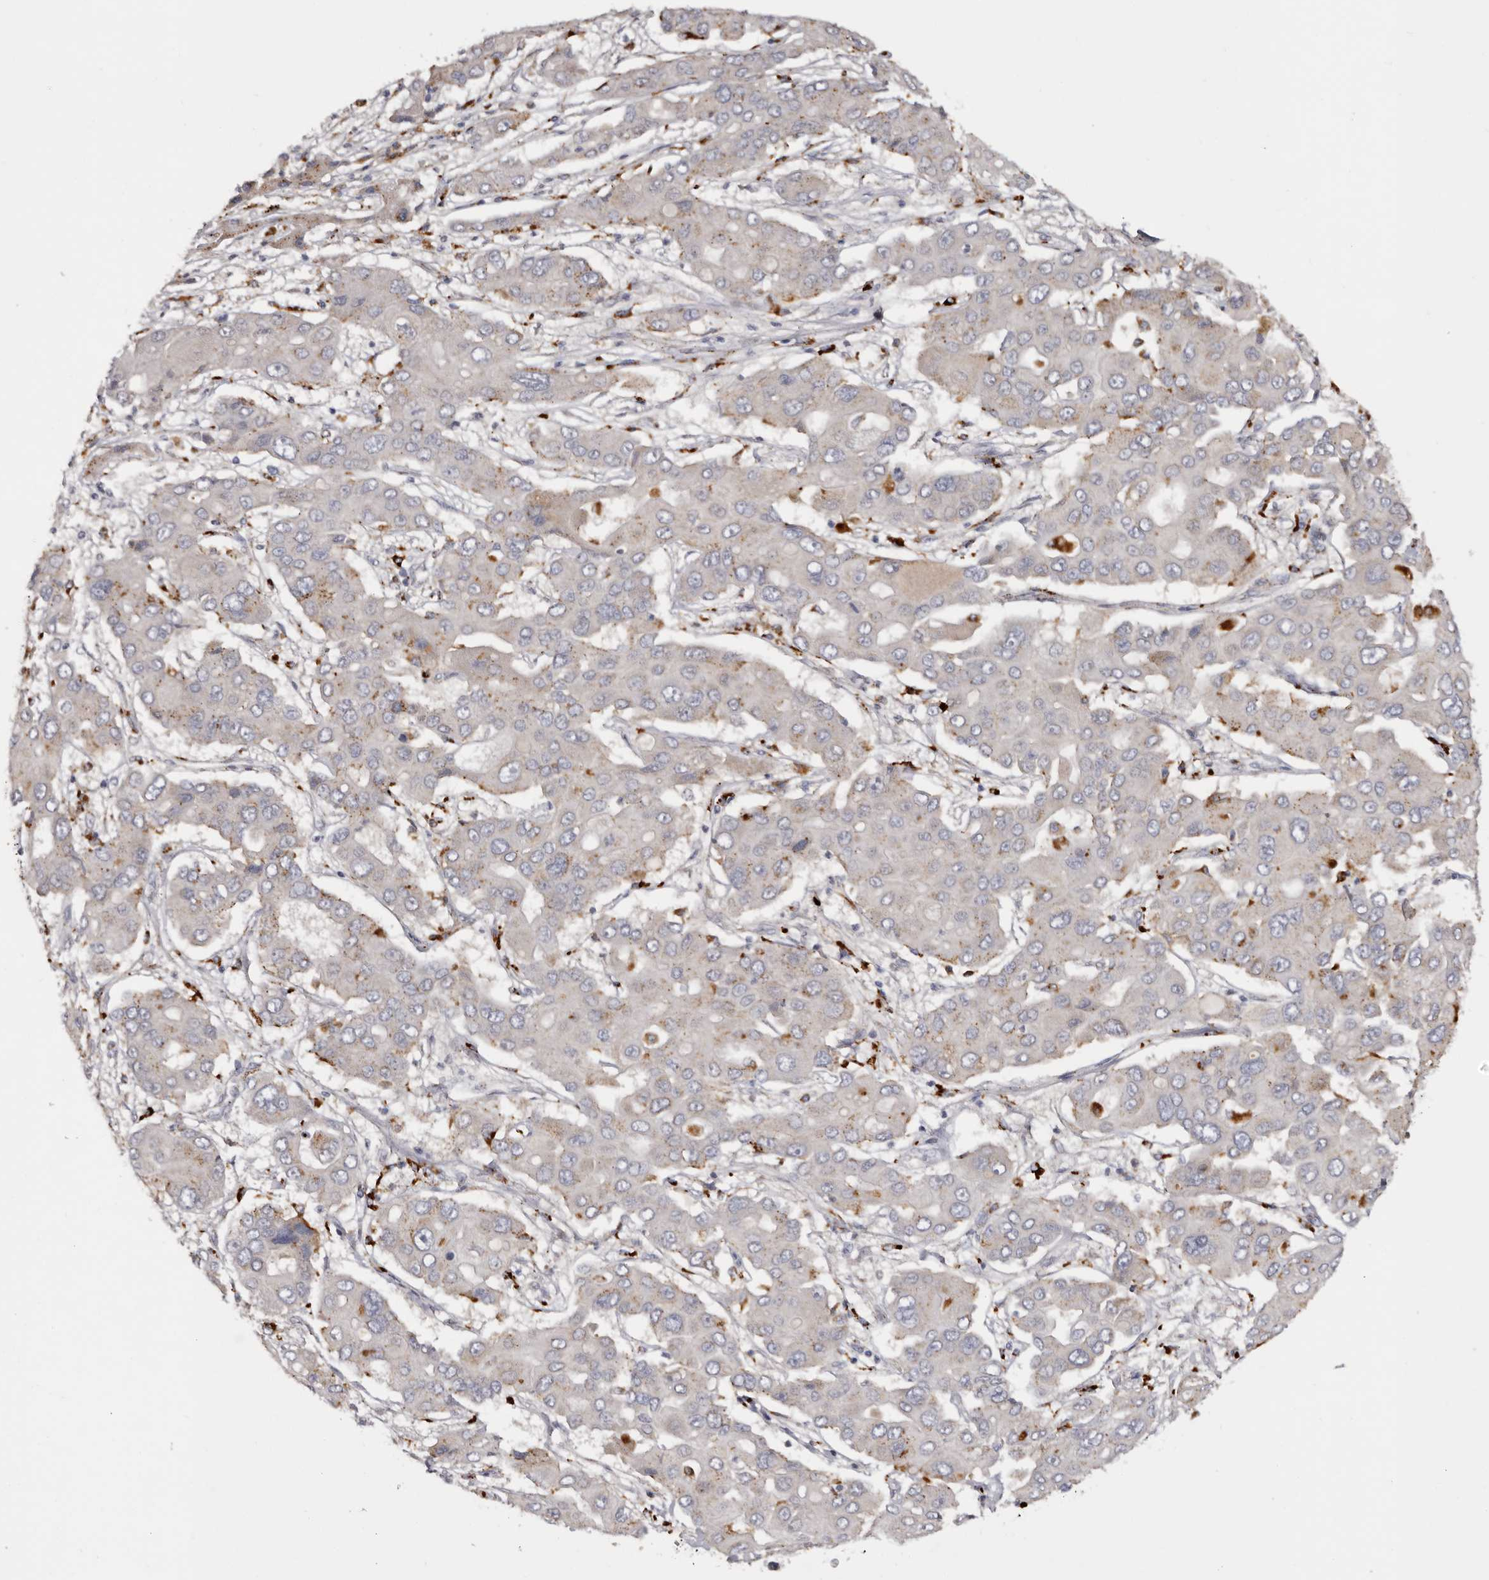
{"staining": {"intensity": "weak", "quantity": "25%-75%", "location": "cytoplasmic/membranous"}, "tissue": "liver cancer", "cell_type": "Tumor cells", "image_type": "cancer", "snomed": [{"axis": "morphology", "description": "Cholangiocarcinoma"}, {"axis": "topography", "description": "Liver"}], "caption": "Human liver cancer stained for a protein (brown) exhibits weak cytoplasmic/membranous positive positivity in approximately 25%-75% of tumor cells.", "gene": "DAP", "patient": {"sex": "male", "age": 67}}